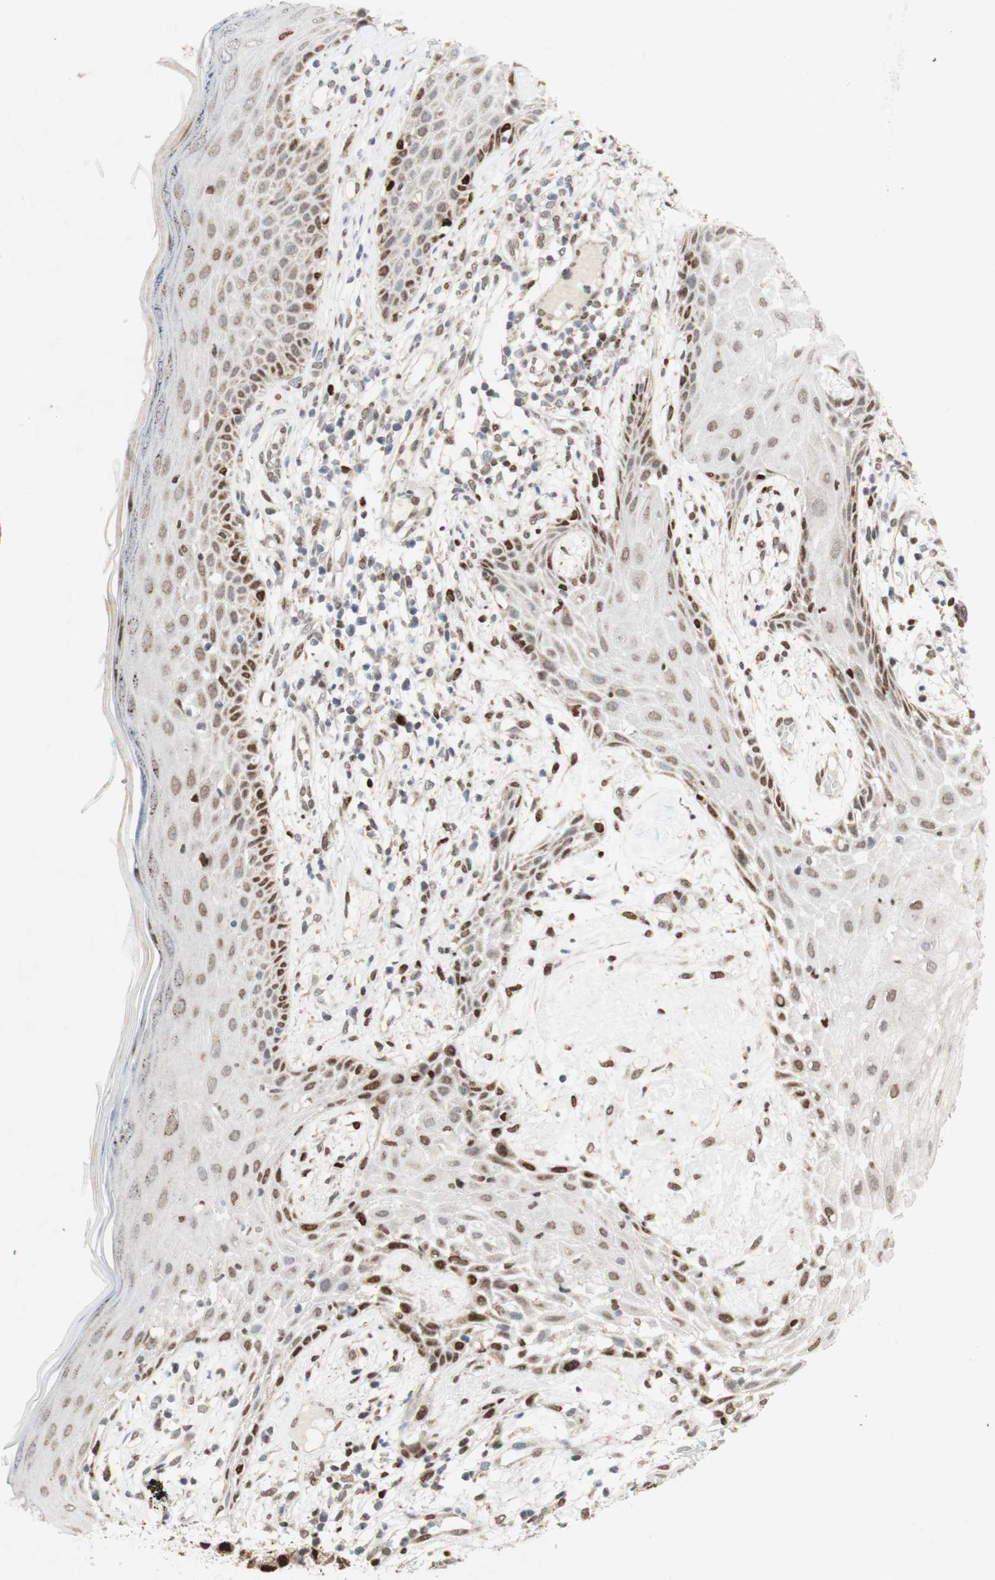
{"staining": {"intensity": "negative", "quantity": "none", "location": "none"}, "tissue": "skin cancer", "cell_type": "Tumor cells", "image_type": "cancer", "snomed": [{"axis": "morphology", "description": "Basal cell carcinoma"}, {"axis": "topography", "description": "Skin"}], "caption": "Immunohistochemical staining of skin cancer (basal cell carcinoma) shows no significant positivity in tumor cells.", "gene": "DNMT3A", "patient": {"sex": "female", "age": 84}}